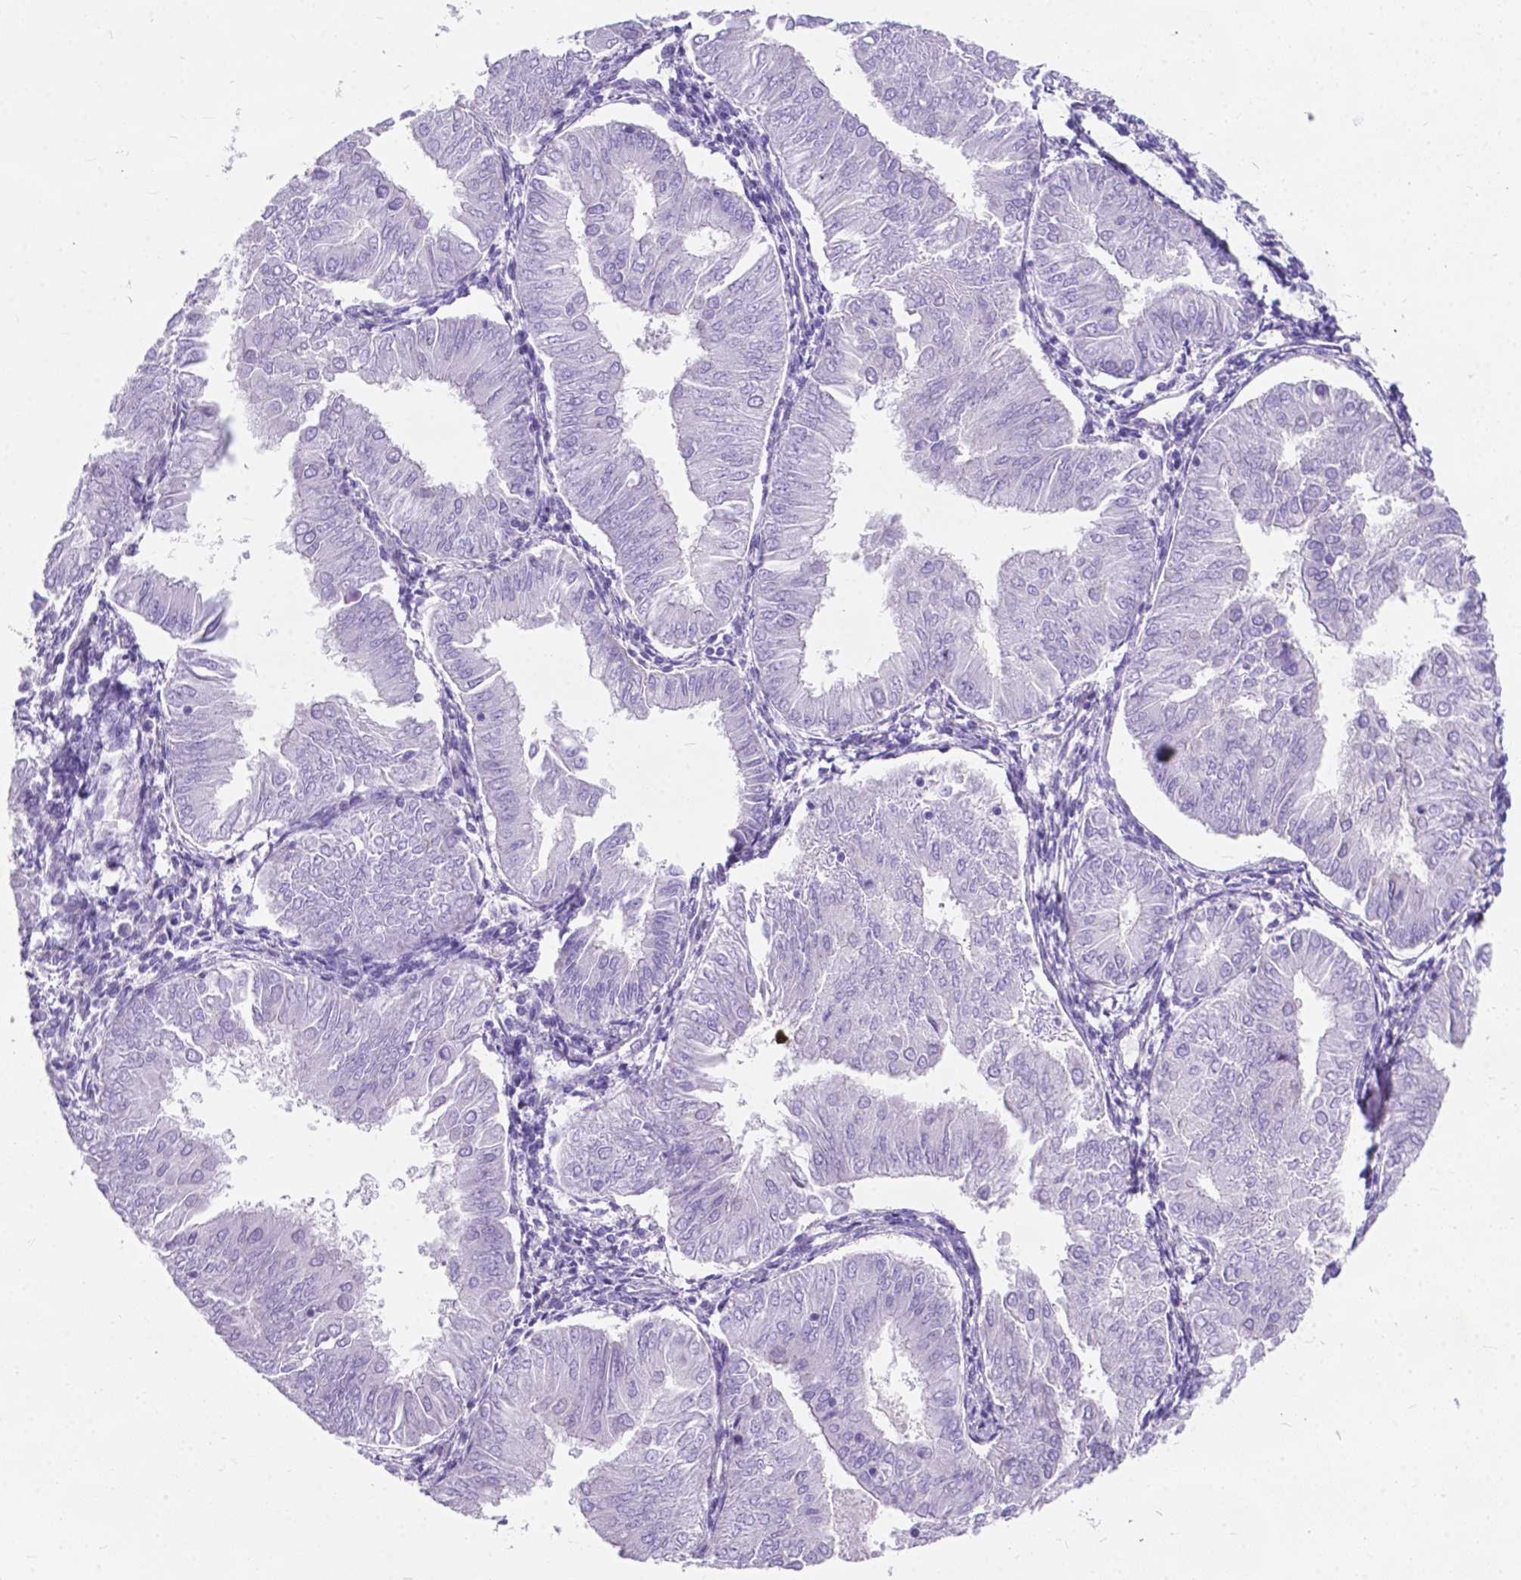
{"staining": {"intensity": "negative", "quantity": "none", "location": "none"}, "tissue": "endometrial cancer", "cell_type": "Tumor cells", "image_type": "cancer", "snomed": [{"axis": "morphology", "description": "Adenocarcinoma, NOS"}, {"axis": "topography", "description": "Endometrium"}], "caption": "Immunohistochemical staining of endometrial cancer demonstrates no significant positivity in tumor cells.", "gene": "KIAA0040", "patient": {"sex": "female", "age": 53}}